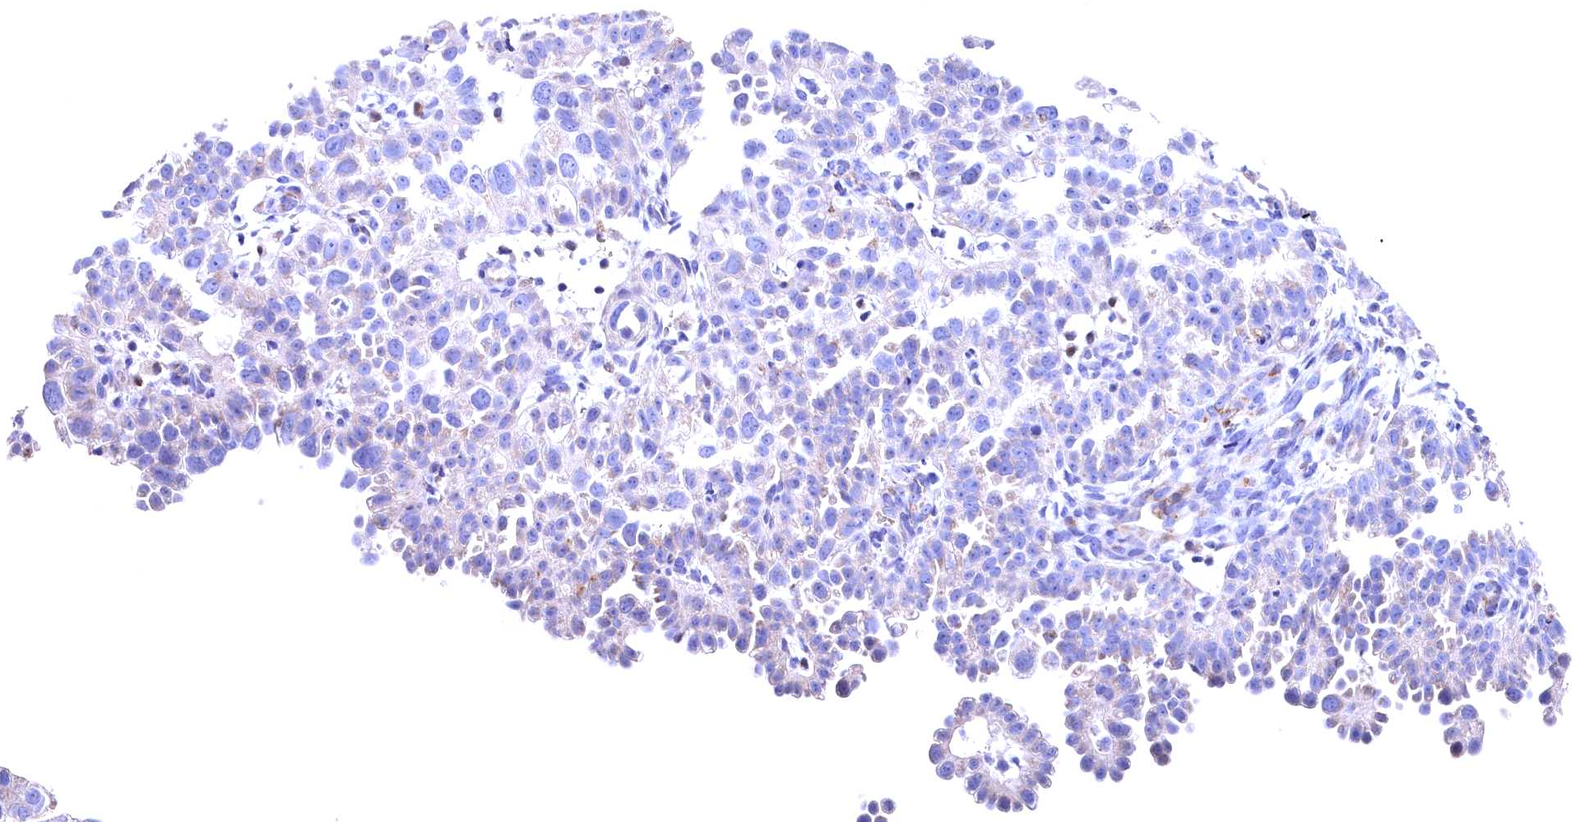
{"staining": {"intensity": "negative", "quantity": "none", "location": "none"}, "tissue": "endometrial cancer", "cell_type": "Tumor cells", "image_type": "cancer", "snomed": [{"axis": "morphology", "description": "Adenocarcinoma, NOS"}, {"axis": "topography", "description": "Endometrium"}], "caption": "A photomicrograph of human endometrial adenocarcinoma is negative for staining in tumor cells.", "gene": "GPR108", "patient": {"sex": "female", "age": 85}}